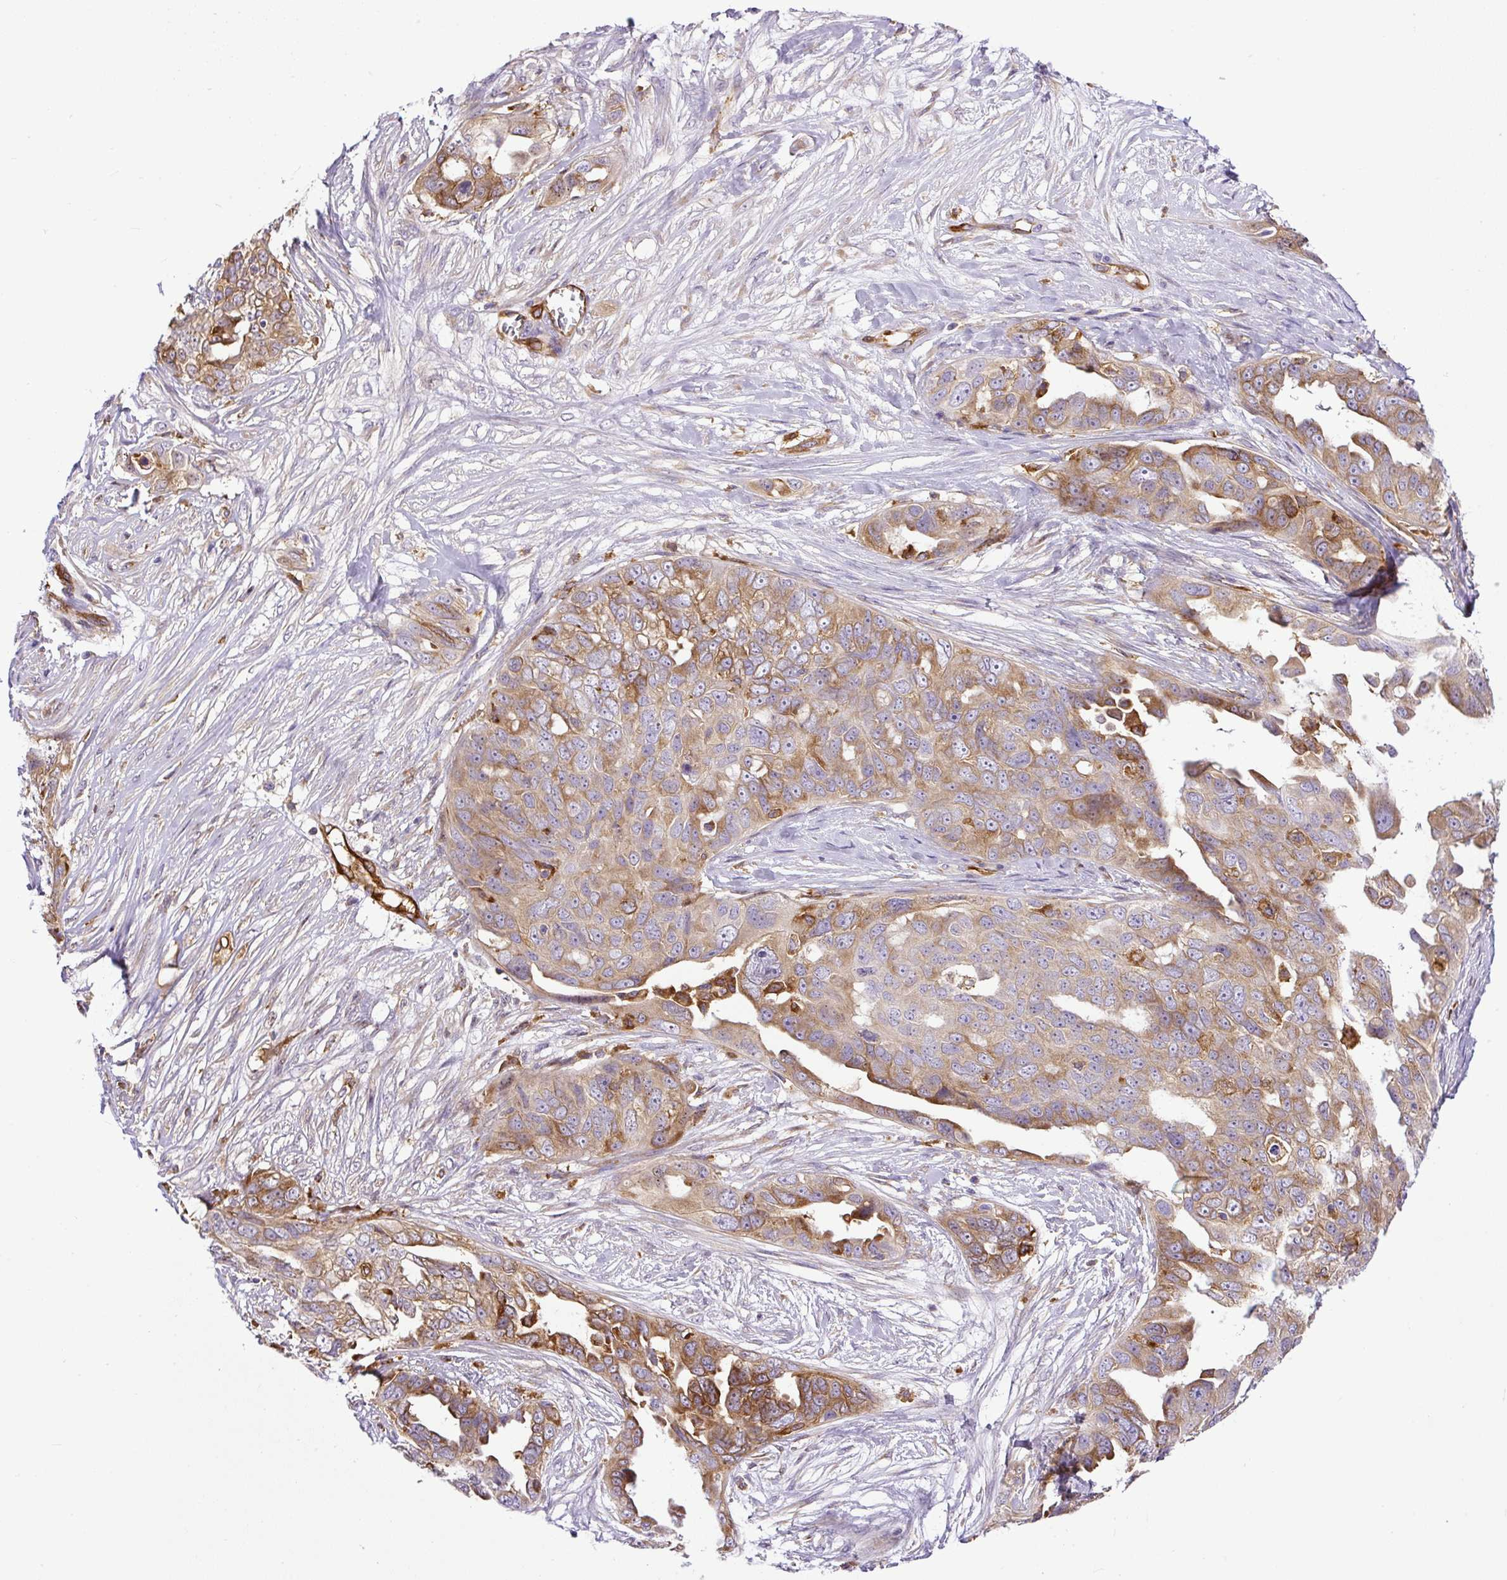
{"staining": {"intensity": "moderate", "quantity": ">75%", "location": "cytoplasmic/membranous"}, "tissue": "ovarian cancer", "cell_type": "Tumor cells", "image_type": "cancer", "snomed": [{"axis": "morphology", "description": "Carcinoma, endometroid"}, {"axis": "topography", "description": "Ovary"}], "caption": "An immunohistochemistry photomicrograph of tumor tissue is shown. Protein staining in brown labels moderate cytoplasmic/membranous positivity in ovarian endometroid carcinoma within tumor cells.", "gene": "MAP1S", "patient": {"sex": "female", "age": 70}}